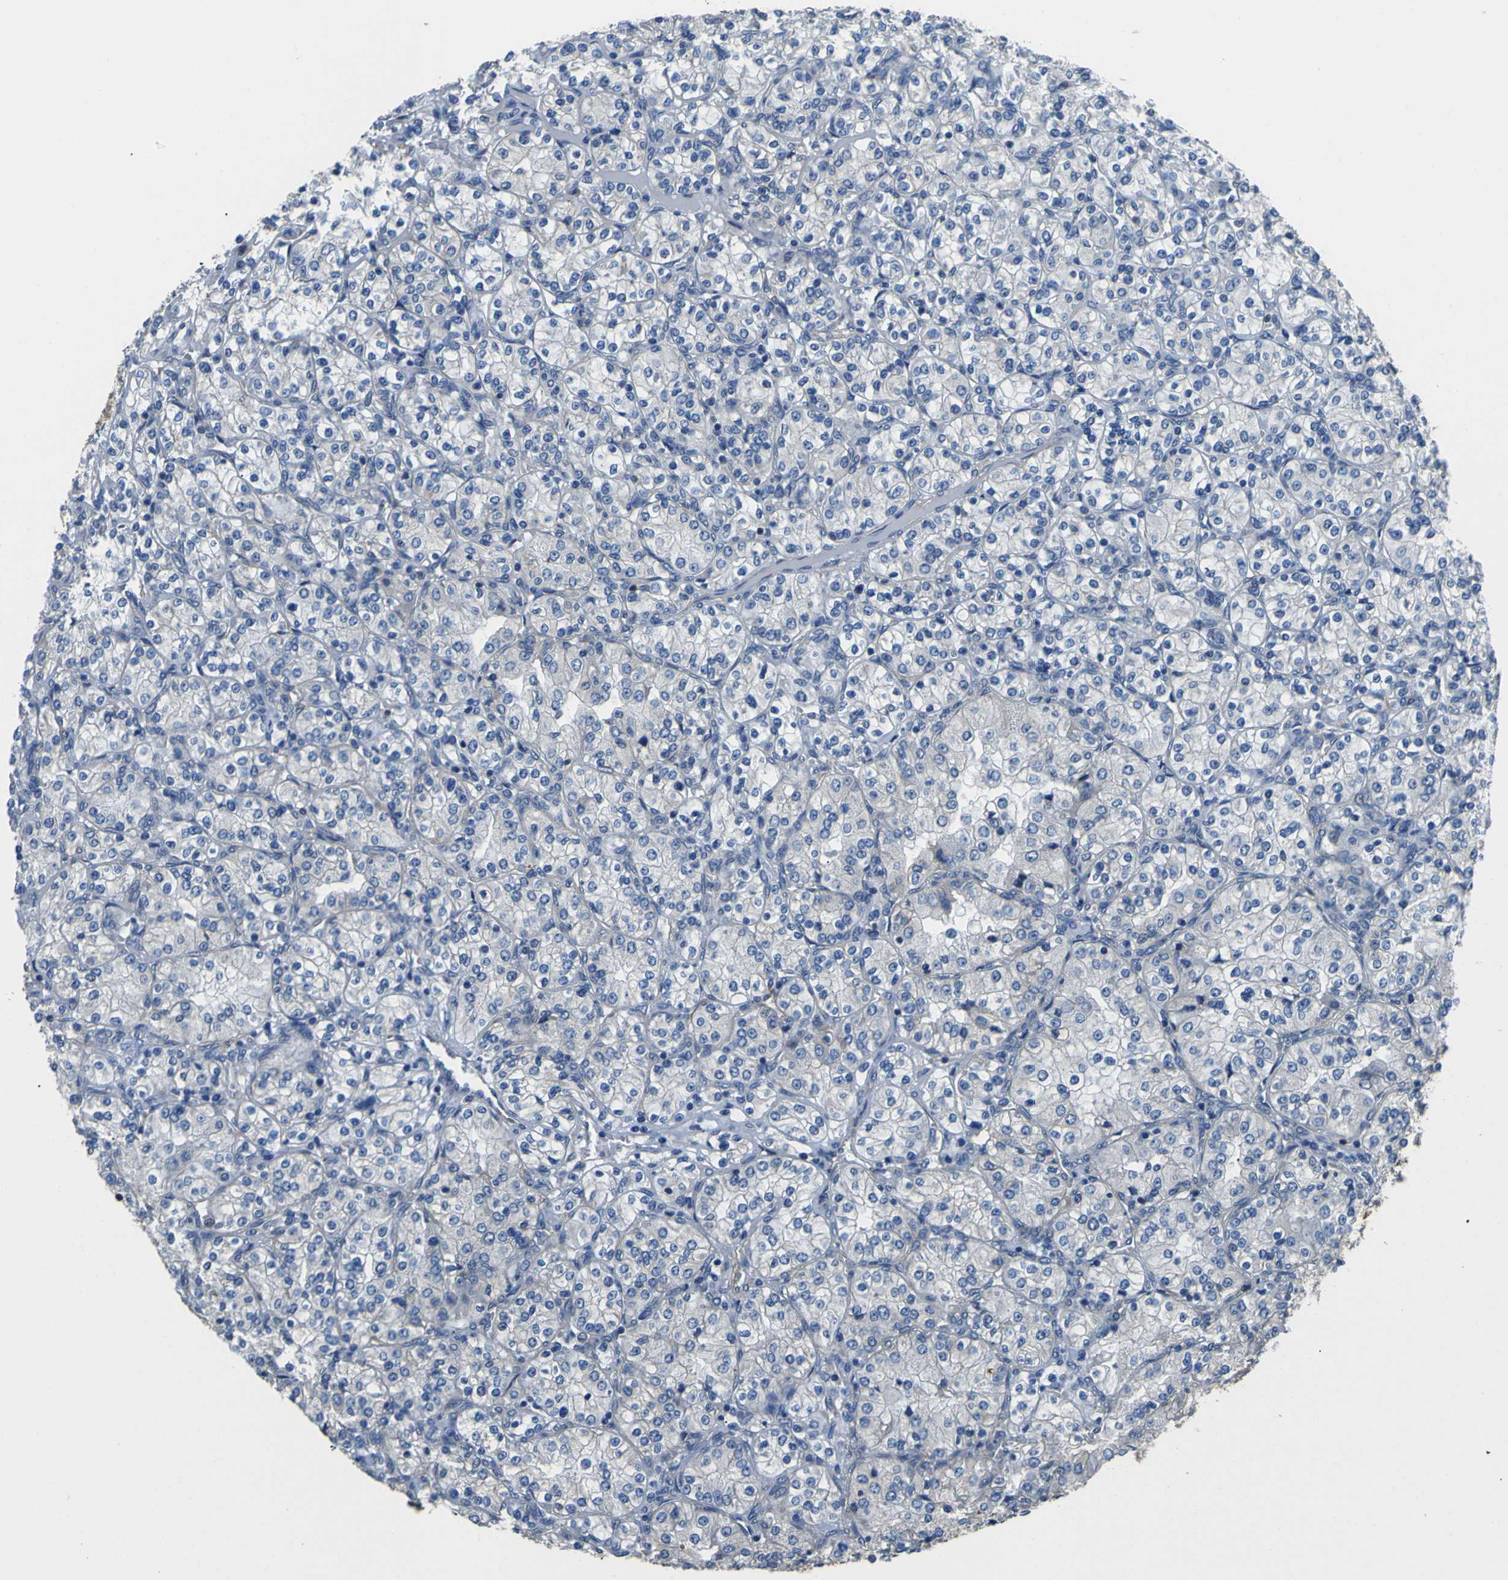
{"staining": {"intensity": "negative", "quantity": "none", "location": "none"}, "tissue": "renal cancer", "cell_type": "Tumor cells", "image_type": "cancer", "snomed": [{"axis": "morphology", "description": "Adenocarcinoma, NOS"}, {"axis": "topography", "description": "Kidney"}], "caption": "Immunohistochemistry (IHC) of adenocarcinoma (renal) displays no expression in tumor cells.", "gene": "TUBB", "patient": {"sex": "male", "age": 77}}